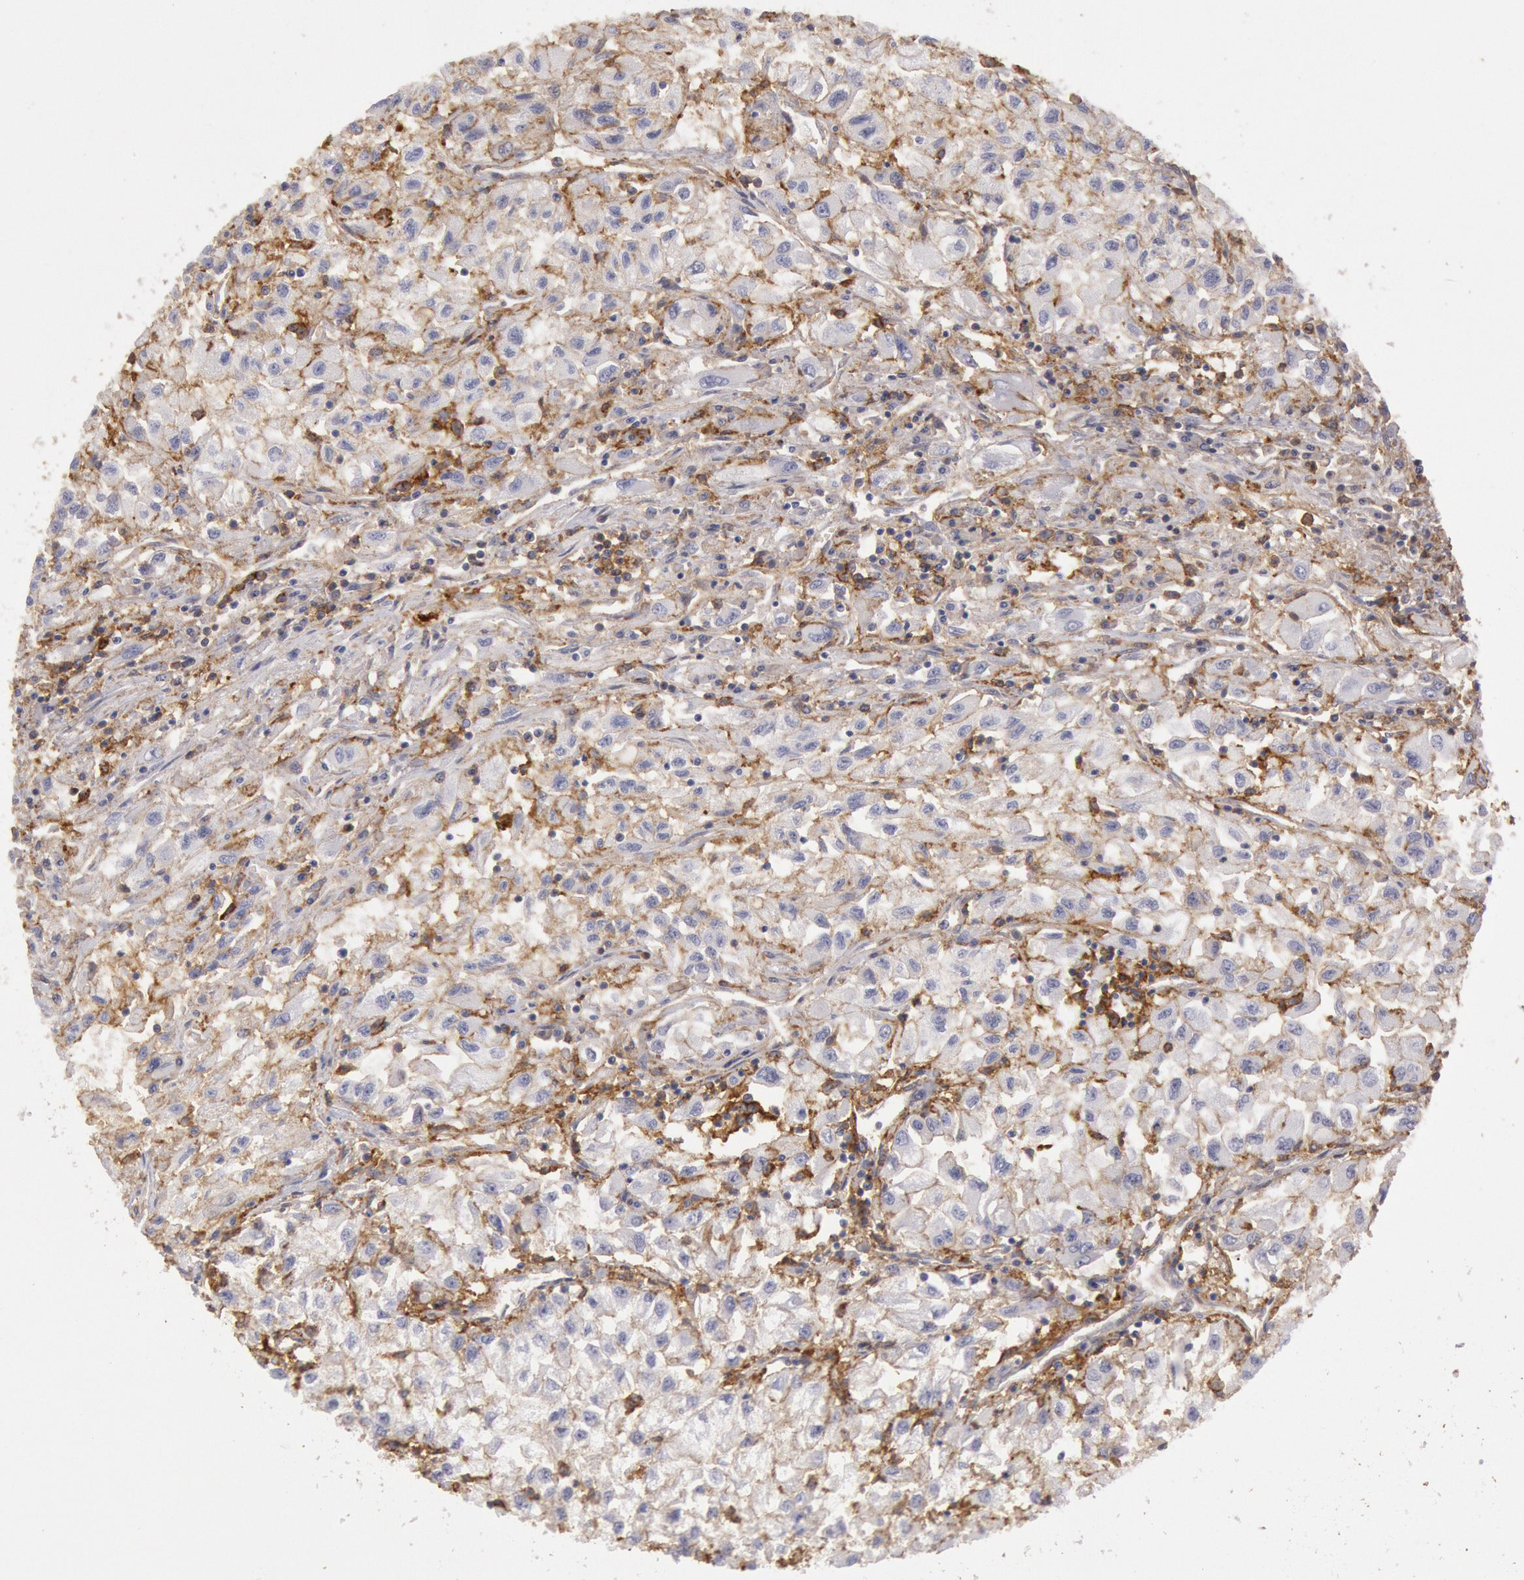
{"staining": {"intensity": "weak", "quantity": "<25%", "location": "cytoplasmic/membranous"}, "tissue": "renal cancer", "cell_type": "Tumor cells", "image_type": "cancer", "snomed": [{"axis": "morphology", "description": "Adenocarcinoma, NOS"}, {"axis": "topography", "description": "Kidney"}], "caption": "The micrograph reveals no significant staining in tumor cells of renal cancer.", "gene": "SNAP23", "patient": {"sex": "male", "age": 59}}